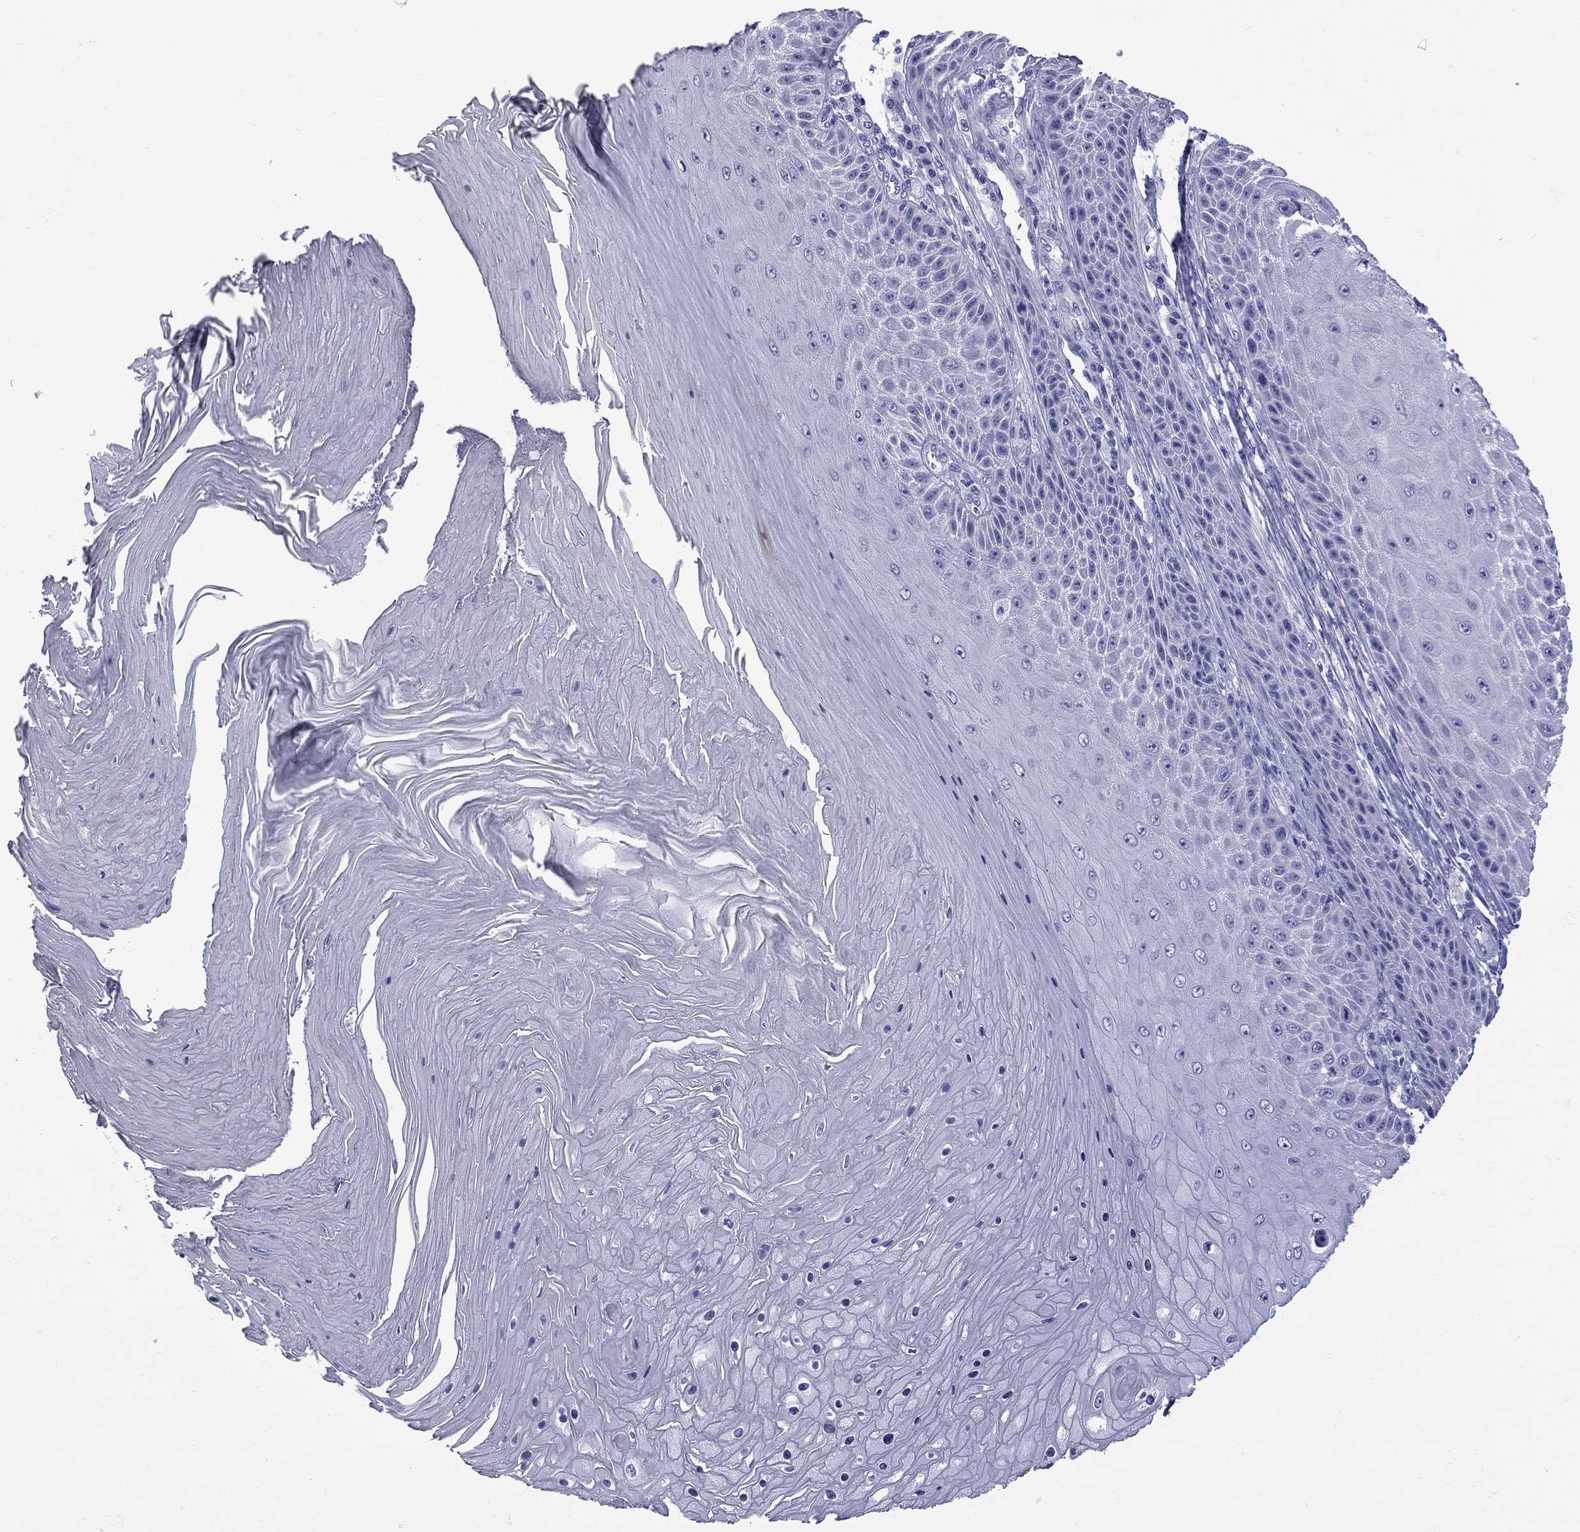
{"staining": {"intensity": "negative", "quantity": "none", "location": "none"}, "tissue": "skin cancer", "cell_type": "Tumor cells", "image_type": "cancer", "snomed": [{"axis": "morphology", "description": "Squamous cell carcinoma, NOS"}, {"axis": "topography", "description": "Skin"}], "caption": "Tumor cells show no significant positivity in squamous cell carcinoma (skin).", "gene": "EPPIN", "patient": {"sex": "male", "age": 62}}